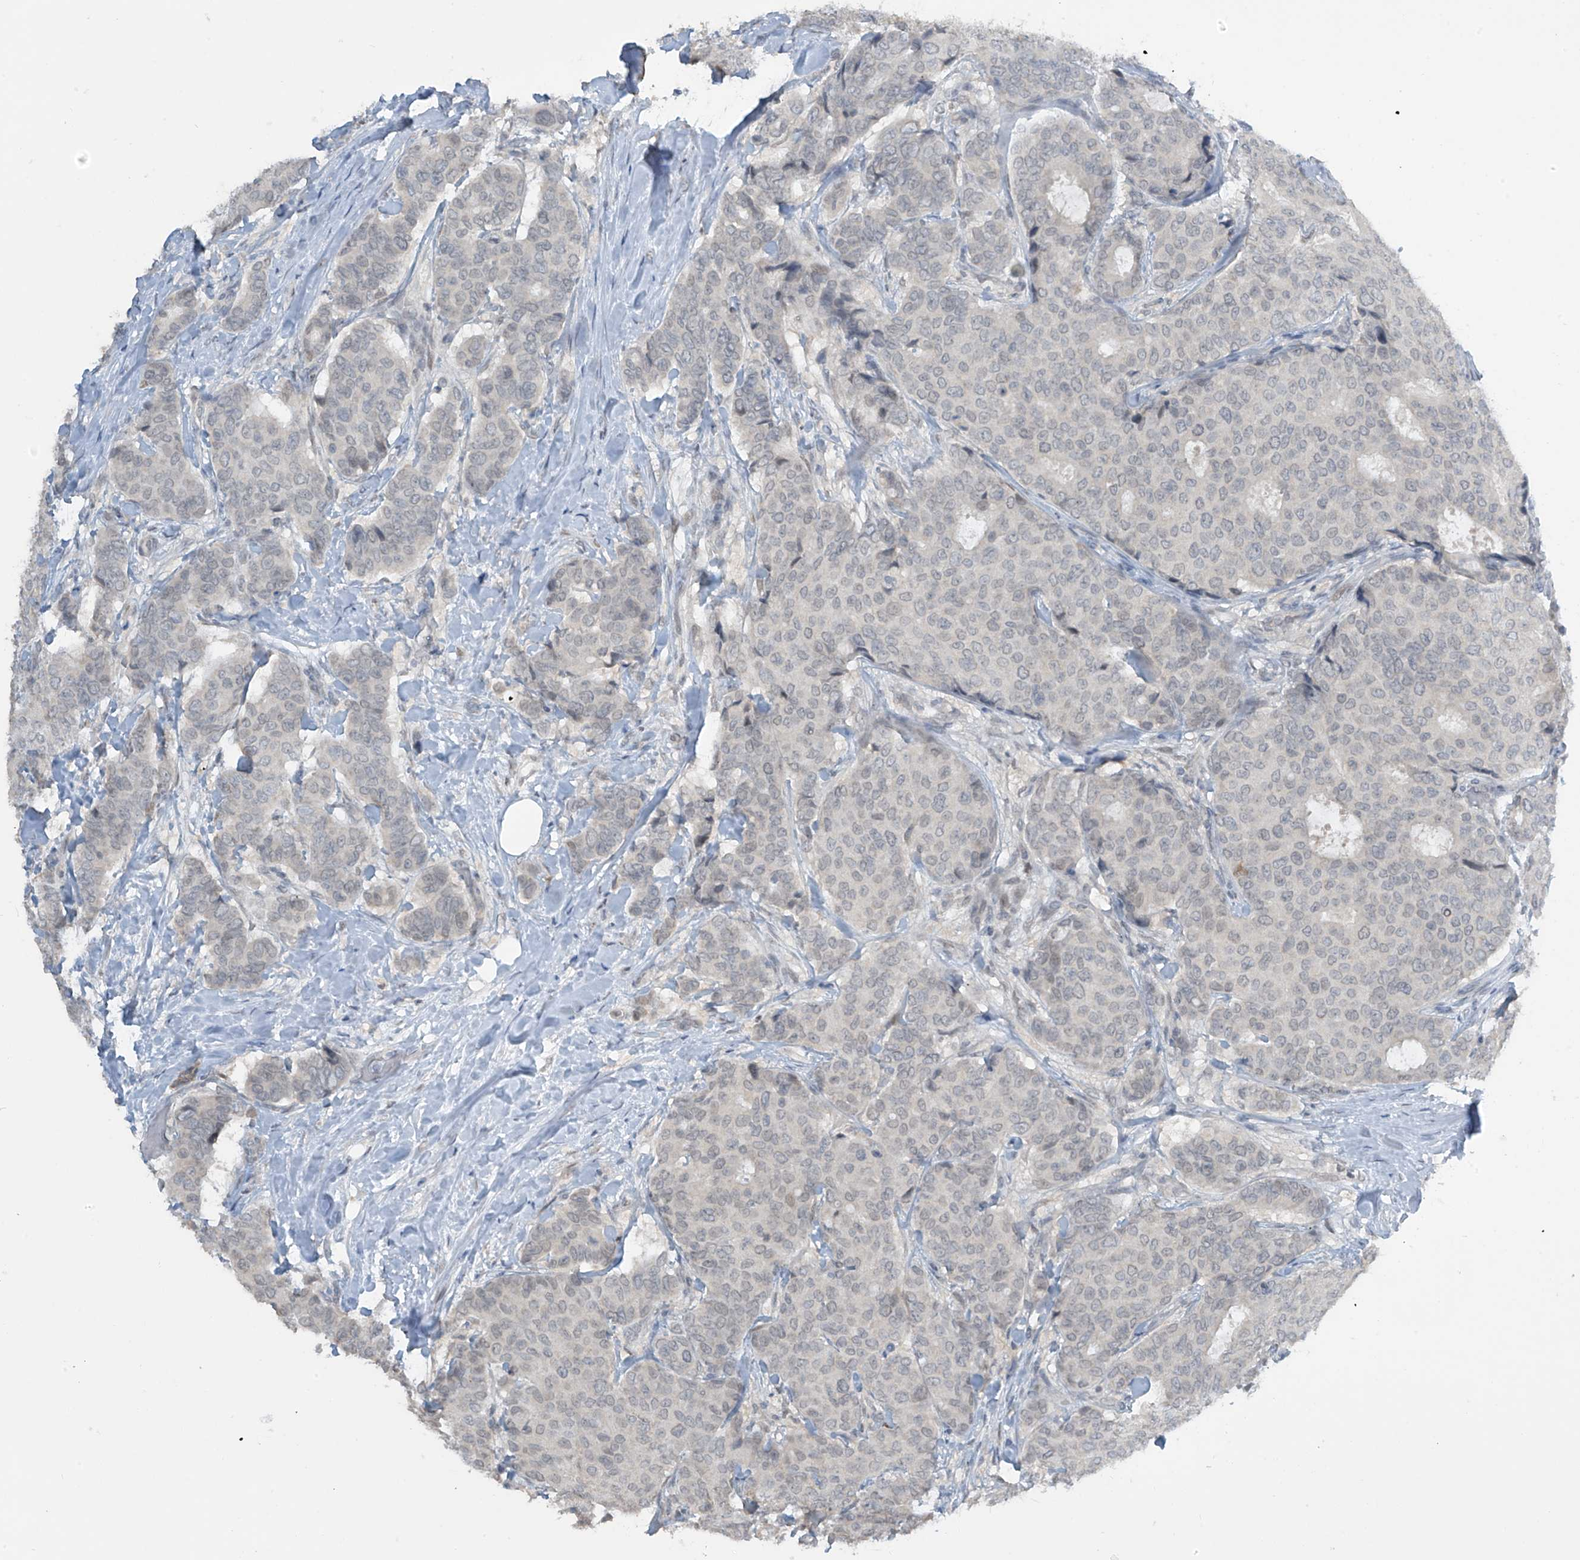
{"staining": {"intensity": "weak", "quantity": "<25%", "location": "nuclear"}, "tissue": "breast cancer", "cell_type": "Tumor cells", "image_type": "cancer", "snomed": [{"axis": "morphology", "description": "Duct carcinoma"}, {"axis": "topography", "description": "Breast"}], "caption": "This is an immunohistochemistry (IHC) image of human breast infiltrating ductal carcinoma. There is no positivity in tumor cells.", "gene": "METAP1D", "patient": {"sex": "female", "age": 75}}